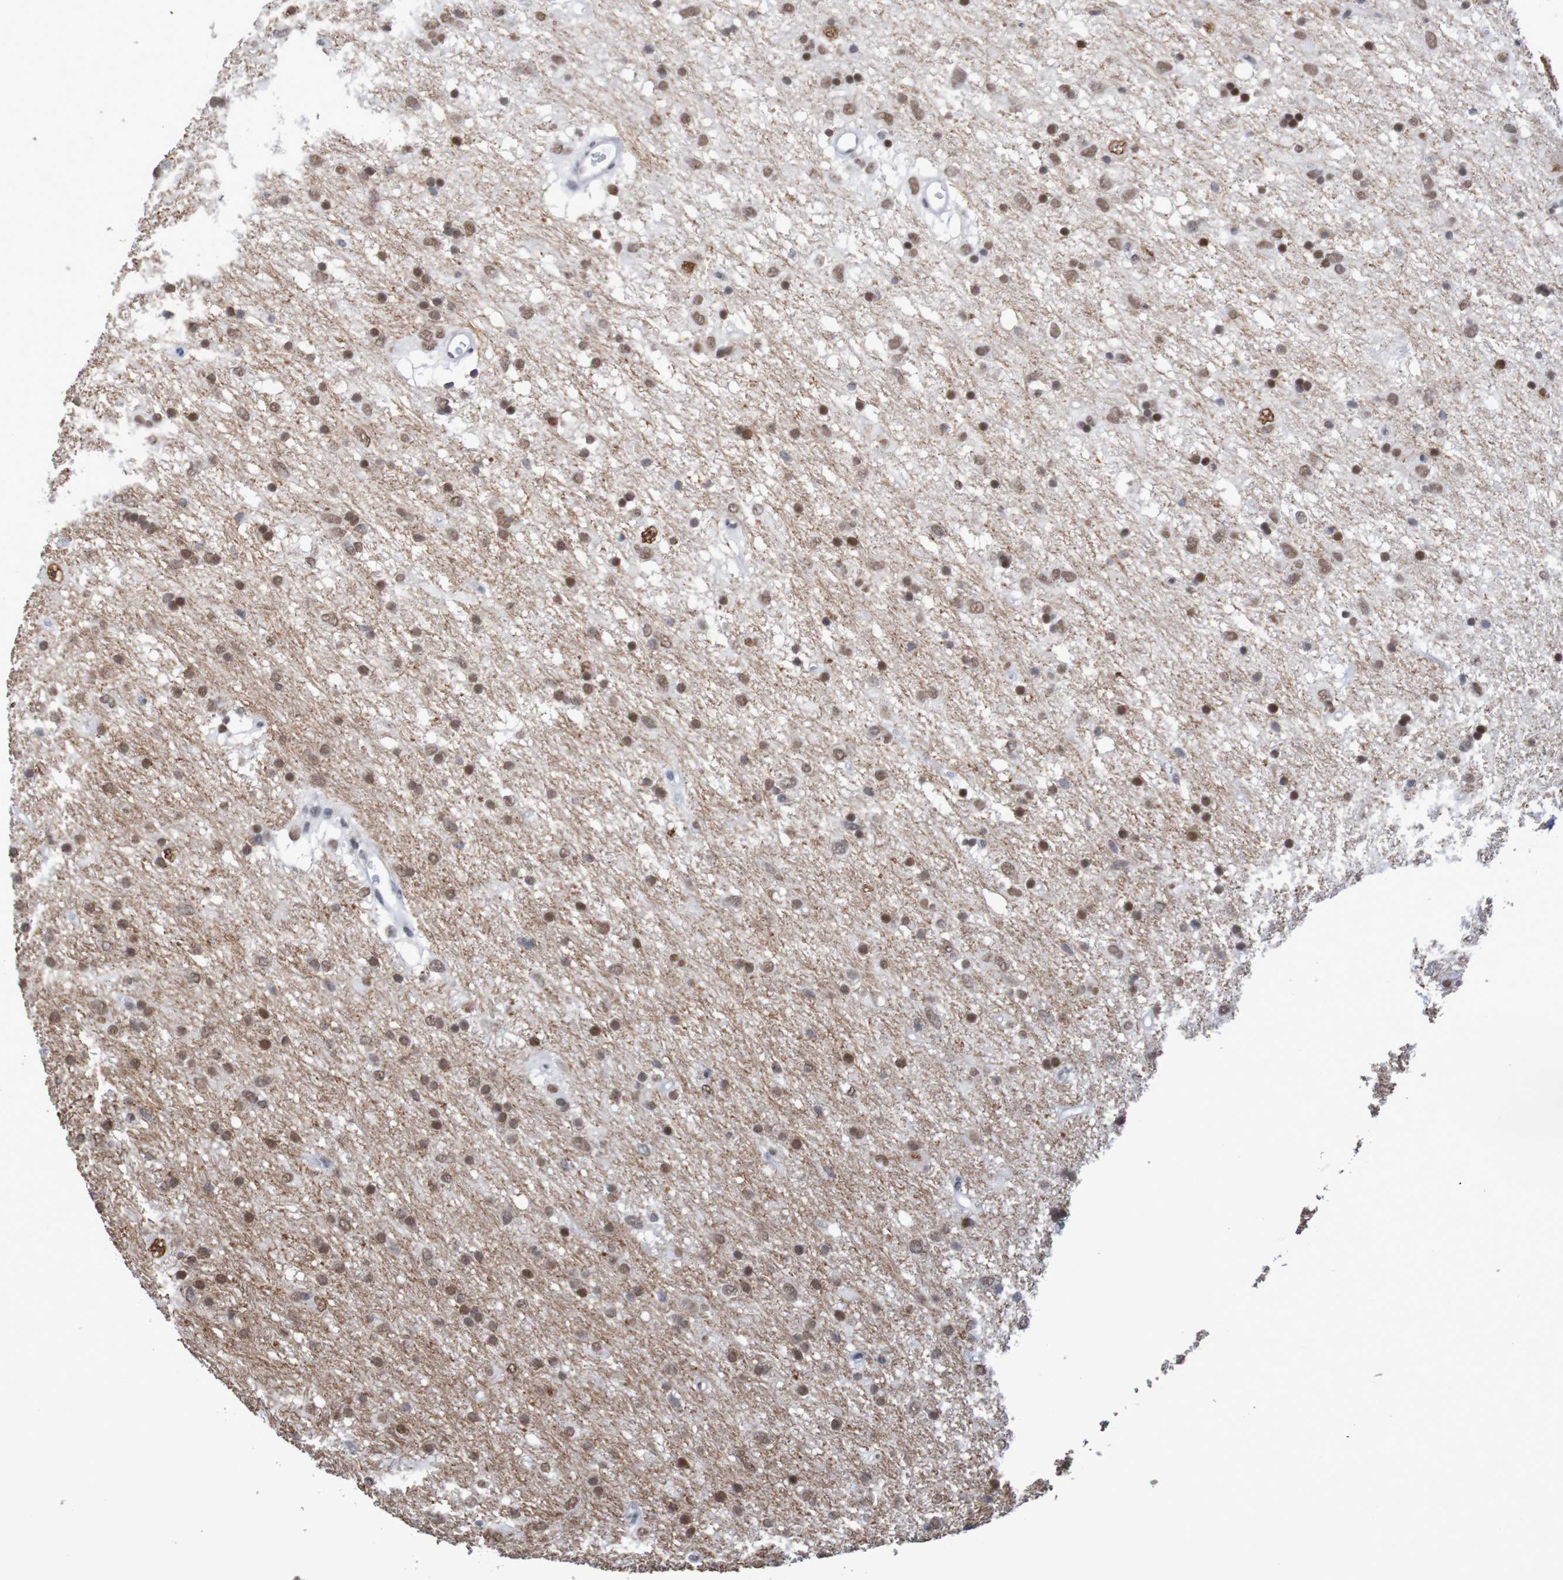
{"staining": {"intensity": "strong", "quantity": ">75%", "location": "nuclear"}, "tissue": "glioma", "cell_type": "Tumor cells", "image_type": "cancer", "snomed": [{"axis": "morphology", "description": "Glioma, malignant, Low grade"}, {"axis": "topography", "description": "Brain"}], "caption": "Human malignant low-grade glioma stained with a protein marker shows strong staining in tumor cells.", "gene": "MRTFB", "patient": {"sex": "male", "age": 77}}